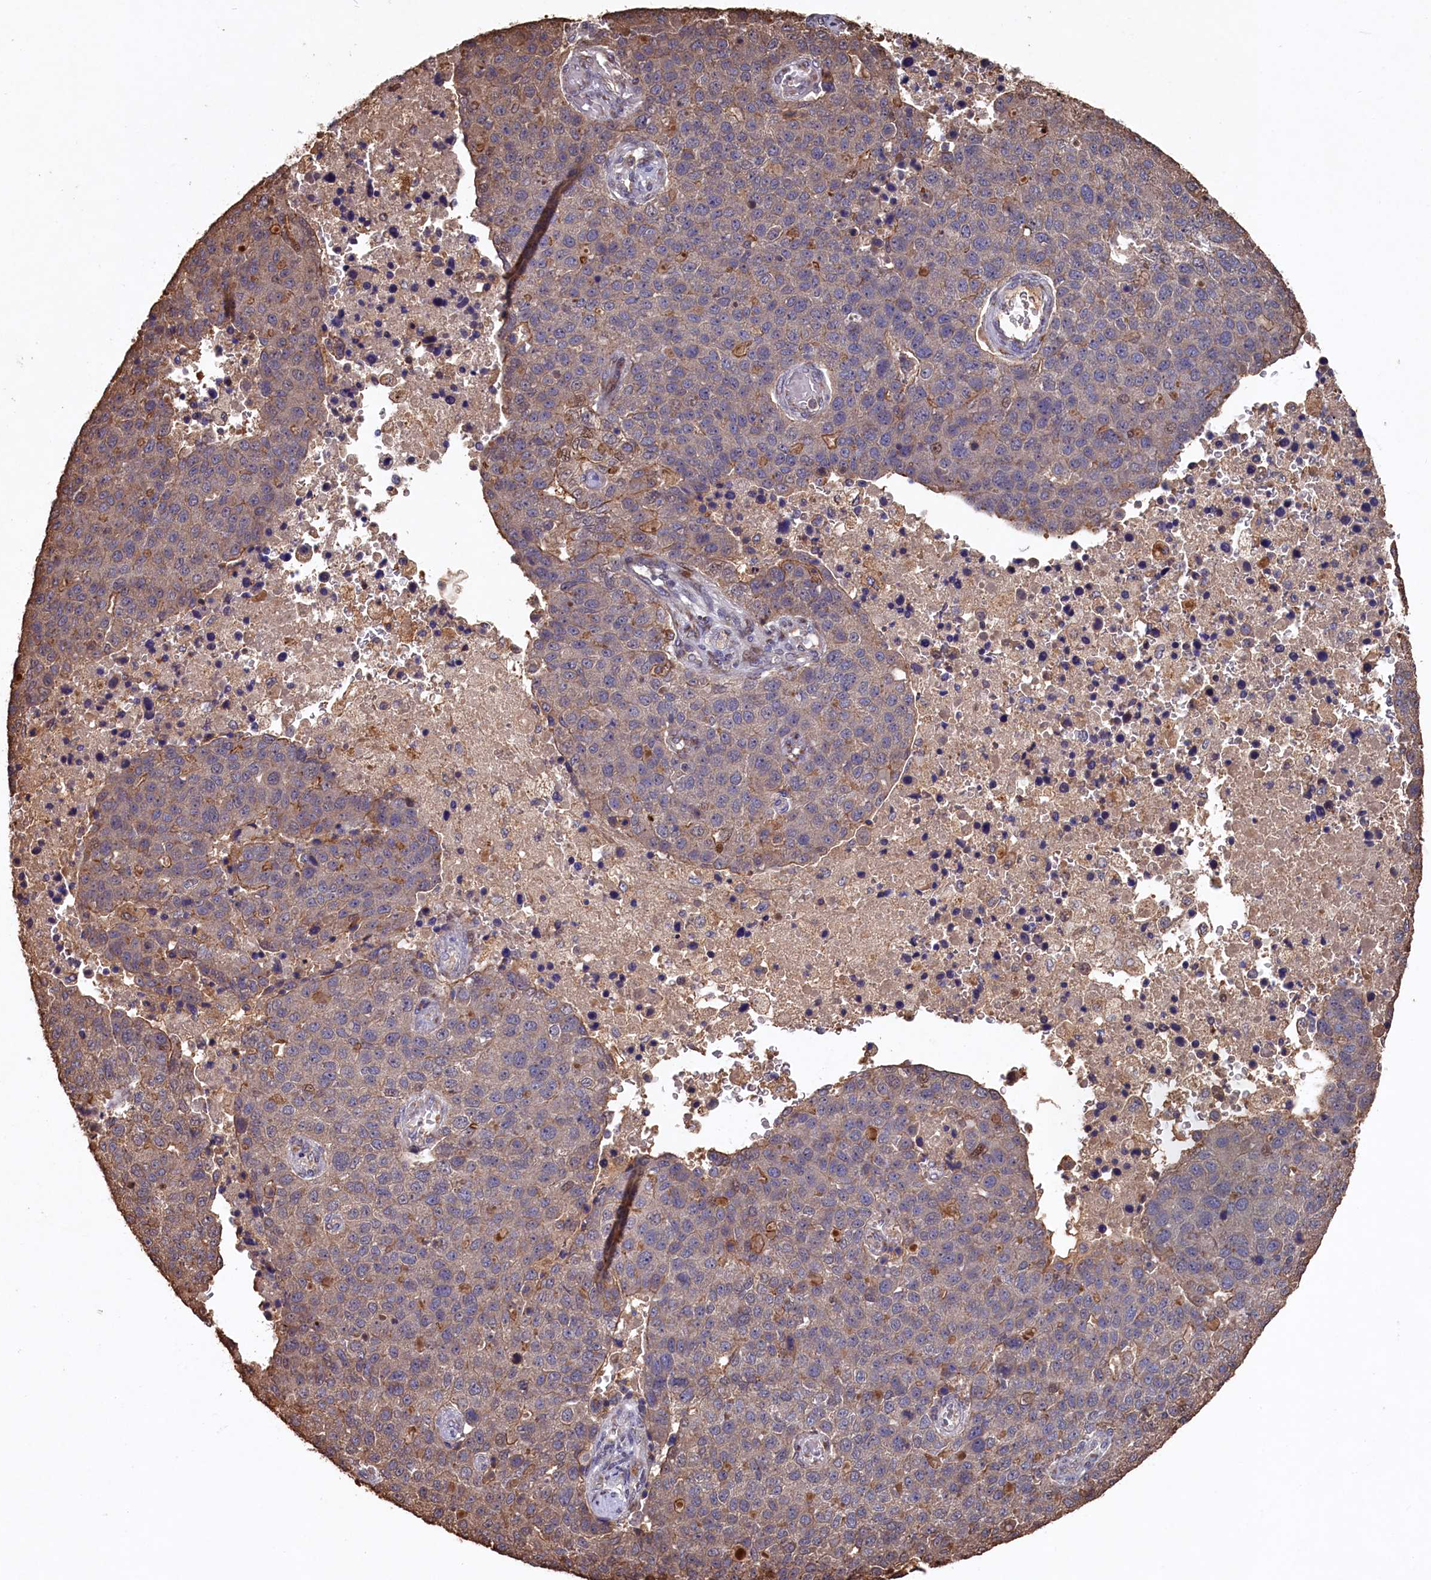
{"staining": {"intensity": "weak", "quantity": "25%-75%", "location": "cytoplasmic/membranous"}, "tissue": "pancreatic cancer", "cell_type": "Tumor cells", "image_type": "cancer", "snomed": [{"axis": "morphology", "description": "Adenocarcinoma, NOS"}, {"axis": "topography", "description": "Pancreas"}], "caption": "This photomicrograph displays pancreatic cancer (adenocarcinoma) stained with immunohistochemistry (IHC) to label a protein in brown. The cytoplasmic/membranous of tumor cells show weak positivity for the protein. Nuclei are counter-stained blue.", "gene": "NAA60", "patient": {"sex": "female", "age": 61}}